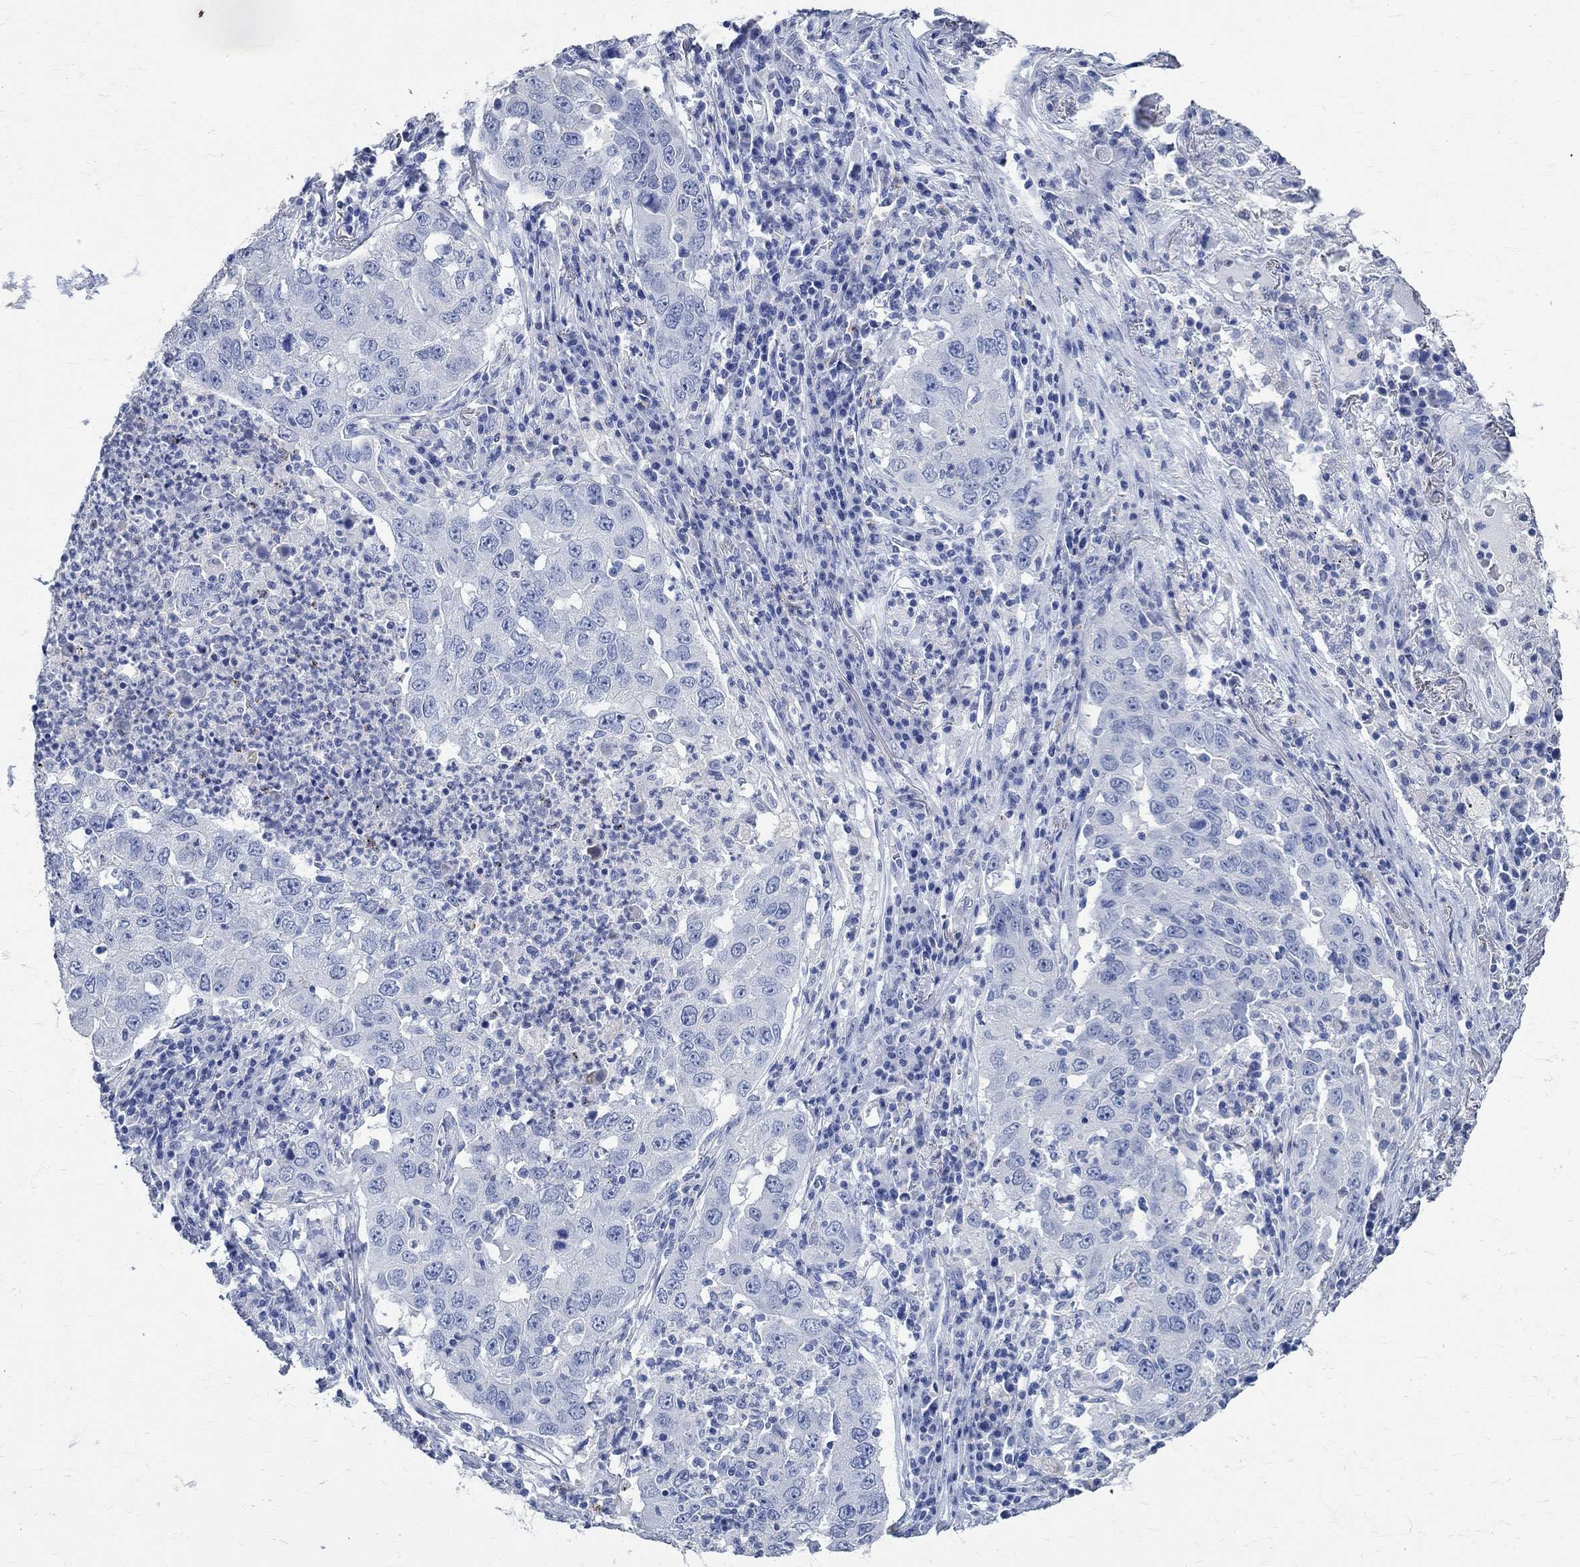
{"staining": {"intensity": "negative", "quantity": "none", "location": "none"}, "tissue": "lung cancer", "cell_type": "Tumor cells", "image_type": "cancer", "snomed": [{"axis": "morphology", "description": "Adenocarcinoma, NOS"}, {"axis": "topography", "description": "Lung"}], "caption": "Human lung cancer (adenocarcinoma) stained for a protein using immunohistochemistry (IHC) reveals no positivity in tumor cells.", "gene": "TMEM221", "patient": {"sex": "male", "age": 73}}